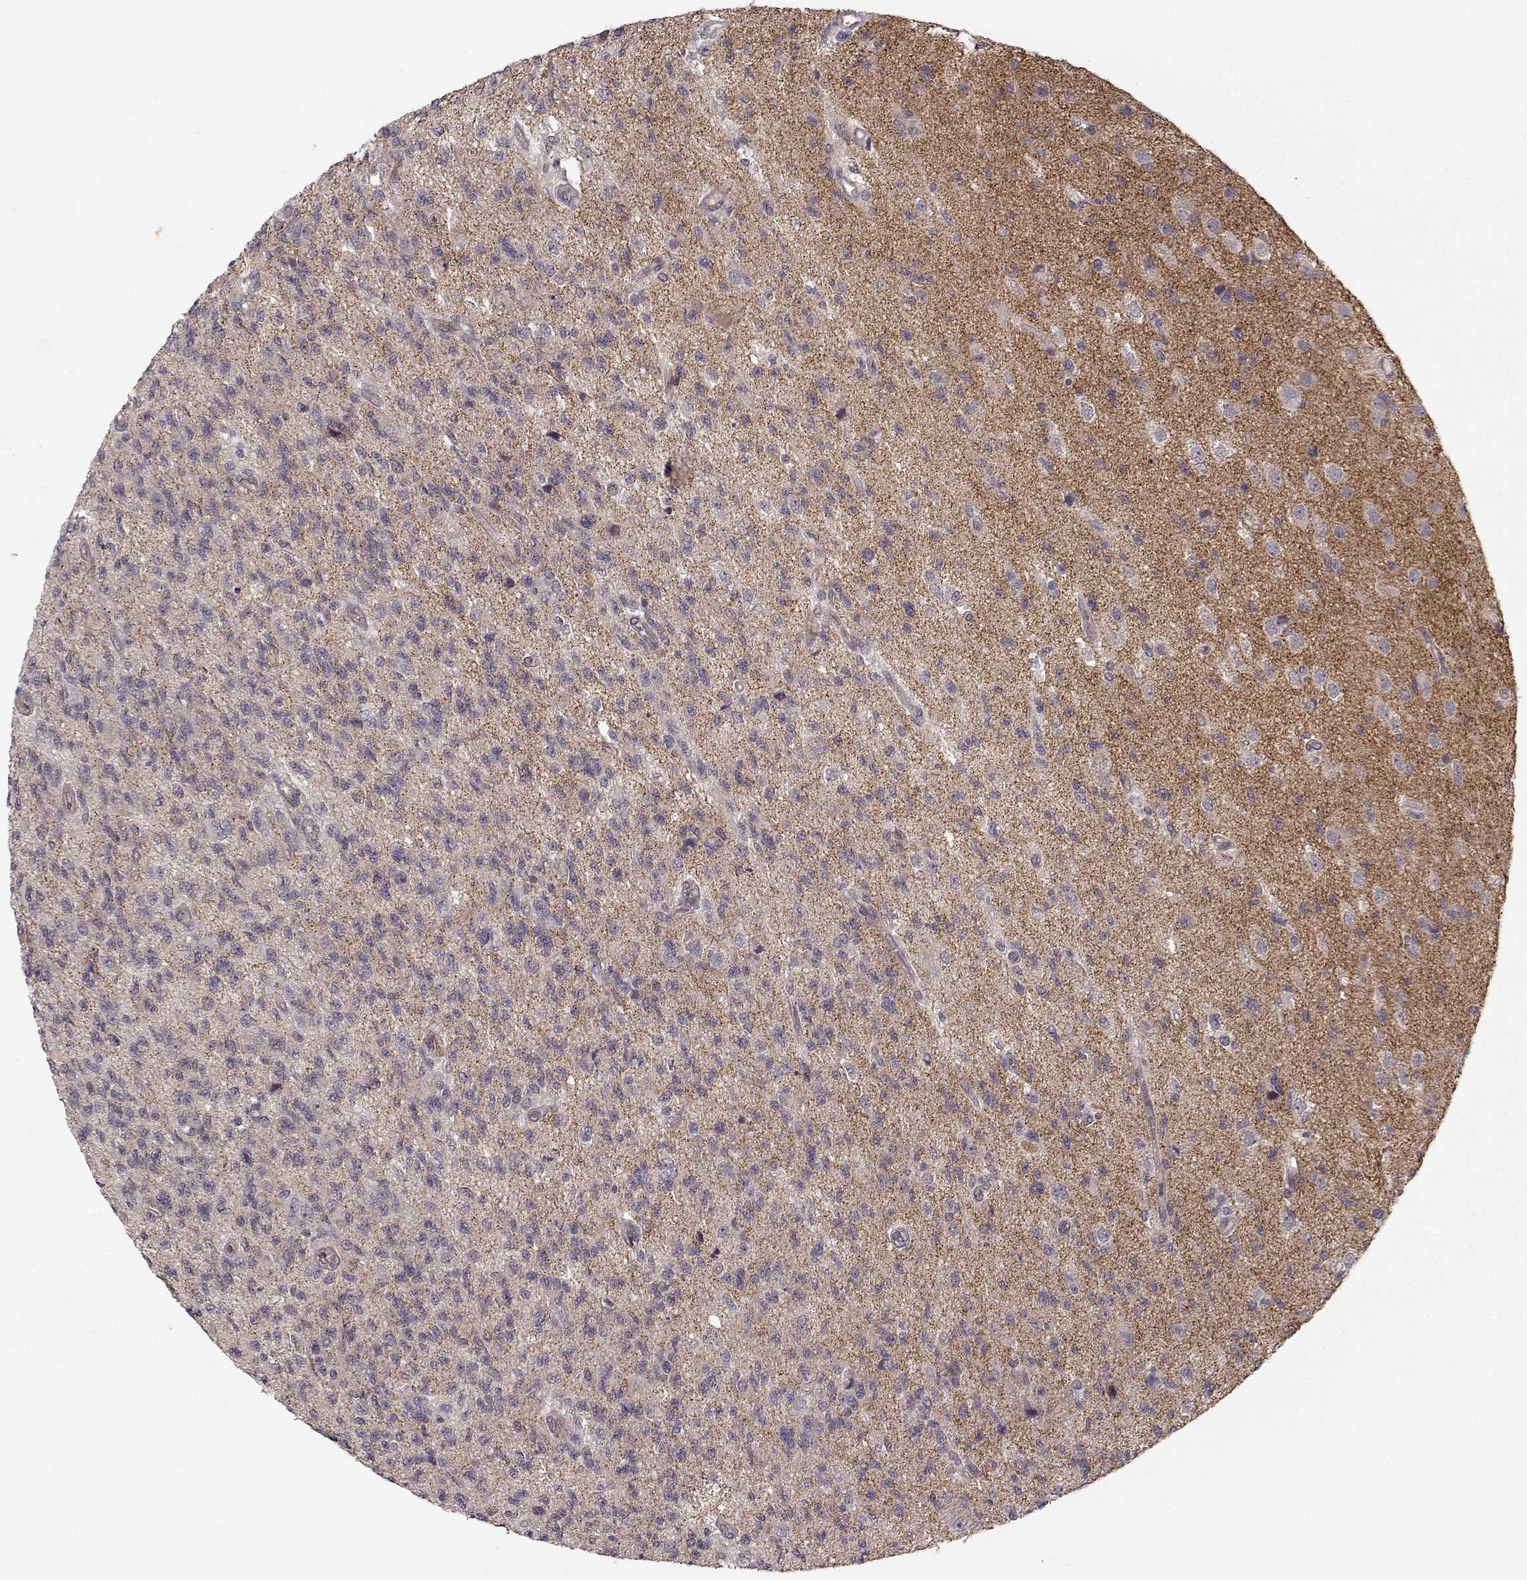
{"staining": {"intensity": "negative", "quantity": "none", "location": "none"}, "tissue": "glioma", "cell_type": "Tumor cells", "image_type": "cancer", "snomed": [{"axis": "morphology", "description": "Glioma, malignant, High grade"}, {"axis": "topography", "description": "Brain"}], "caption": "Tumor cells are negative for protein expression in human malignant glioma (high-grade).", "gene": "SLAIN2", "patient": {"sex": "male", "age": 56}}